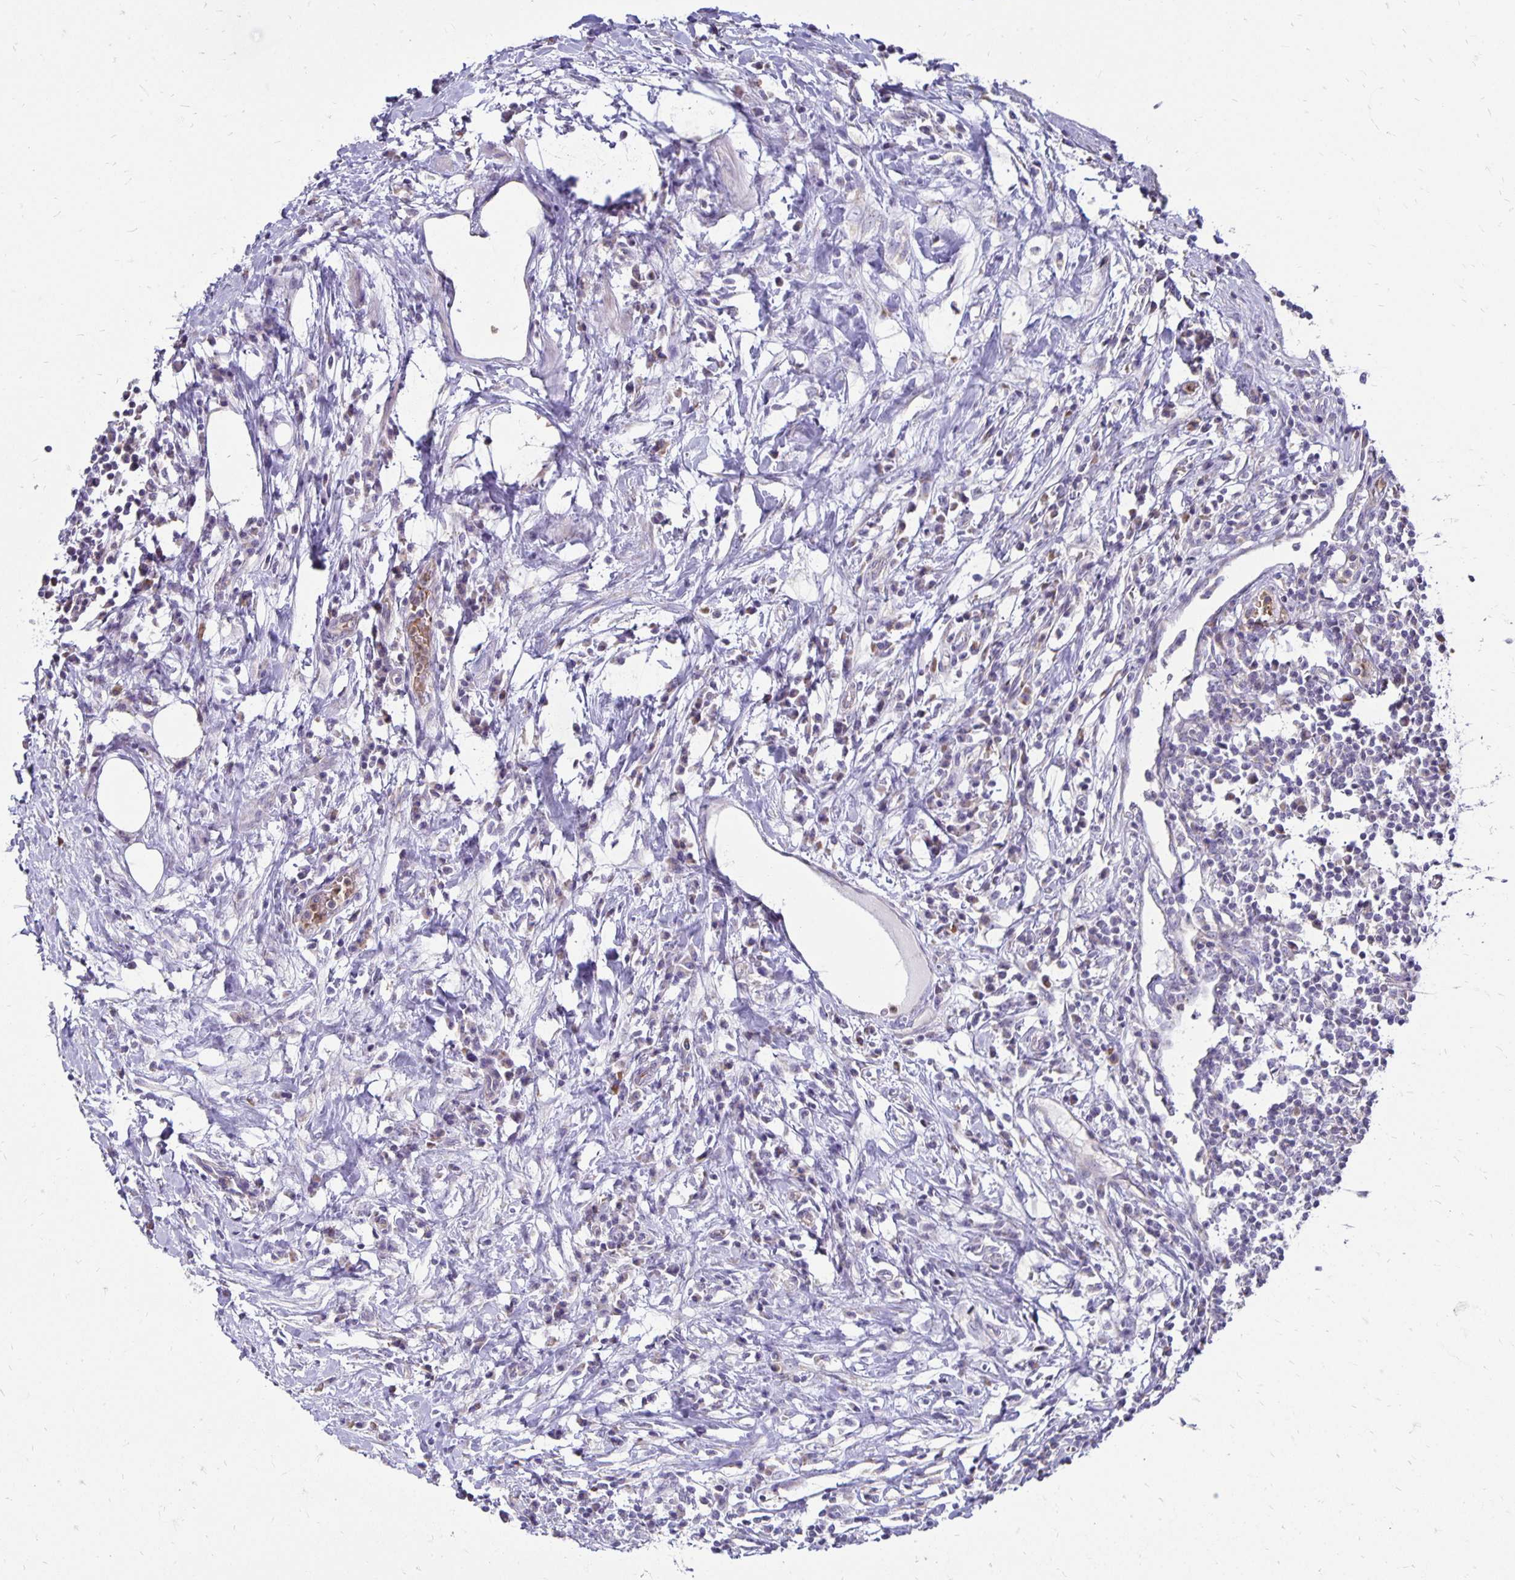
{"staining": {"intensity": "negative", "quantity": "none", "location": "none"}, "tissue": "lymph node", "cell_type": "Germinal center cells", "image_type": "normal", "snomed": [{"axis": "morphology", "description": "Normal tissue, NOS"}, {"axis": "topography", "description": "Lymph node"}], "caption": "A histopathology image of lymph node stained for a protein exhibits no brown staining in germinal center cells. (DAB (3,3'-diaminobenzidine) immunohistochemistry visualized using brightfield microscopy, high magnification).", "gene": "FN3K", "patient": {"sex": "male", "age": 67}}